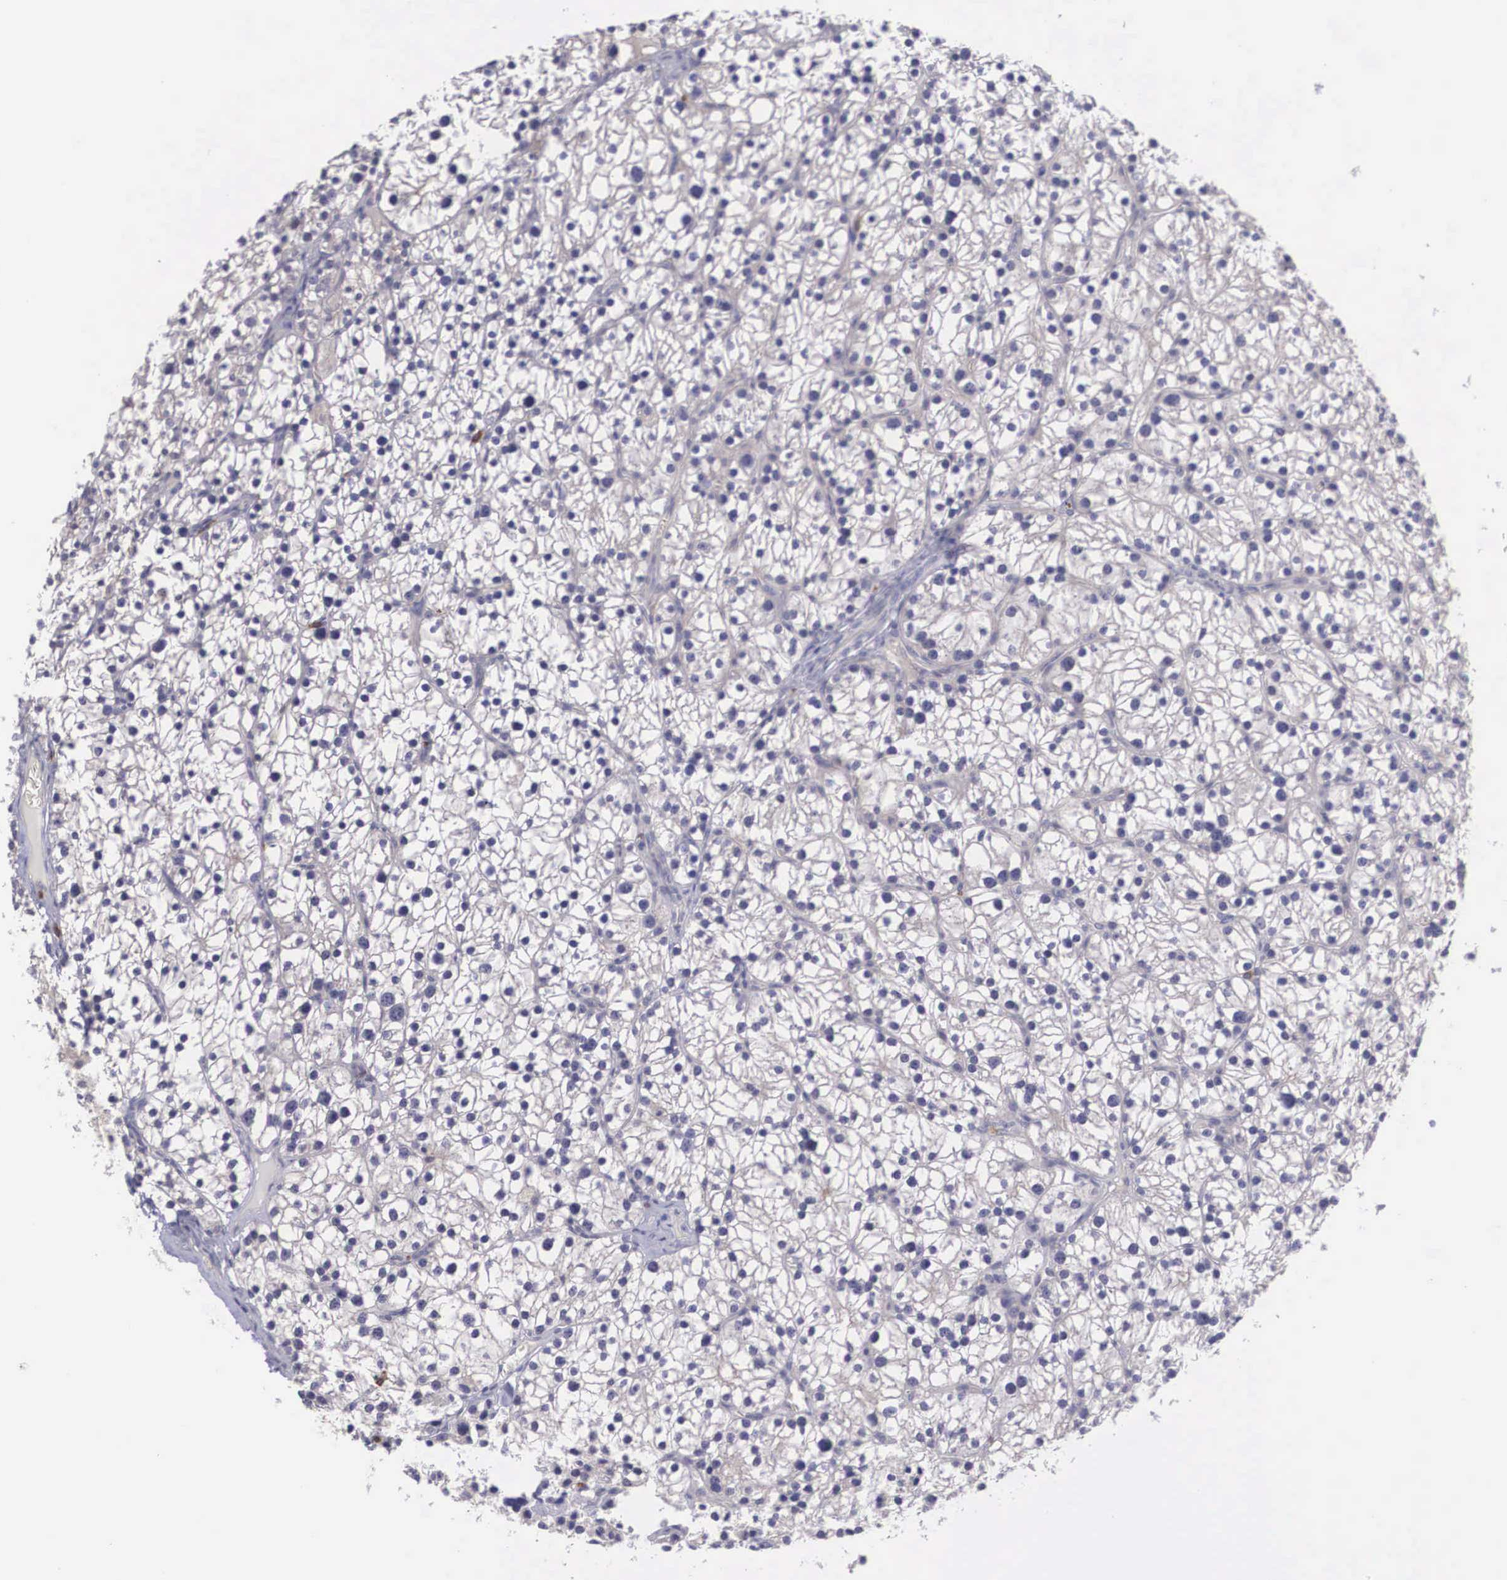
{"staining": {"intensity": "negative", "quantity": "none", "location": "none"}, "tissue": "parathyroid gland", "cell_type": "Glandular cells", "image_type": "normal", "snomed": [{"axis": "morphology", "description": "Normal tissue, NOS"}, {"axis": "topography", "description": "Parathyroid gland"}], "caption": "DAB immunohistochemical staining of unremarkable human parathyroid gland displays no significant positivity in glandular cells.", "gene": "NINL", "patient": {"sex": "female", "age": 54}}